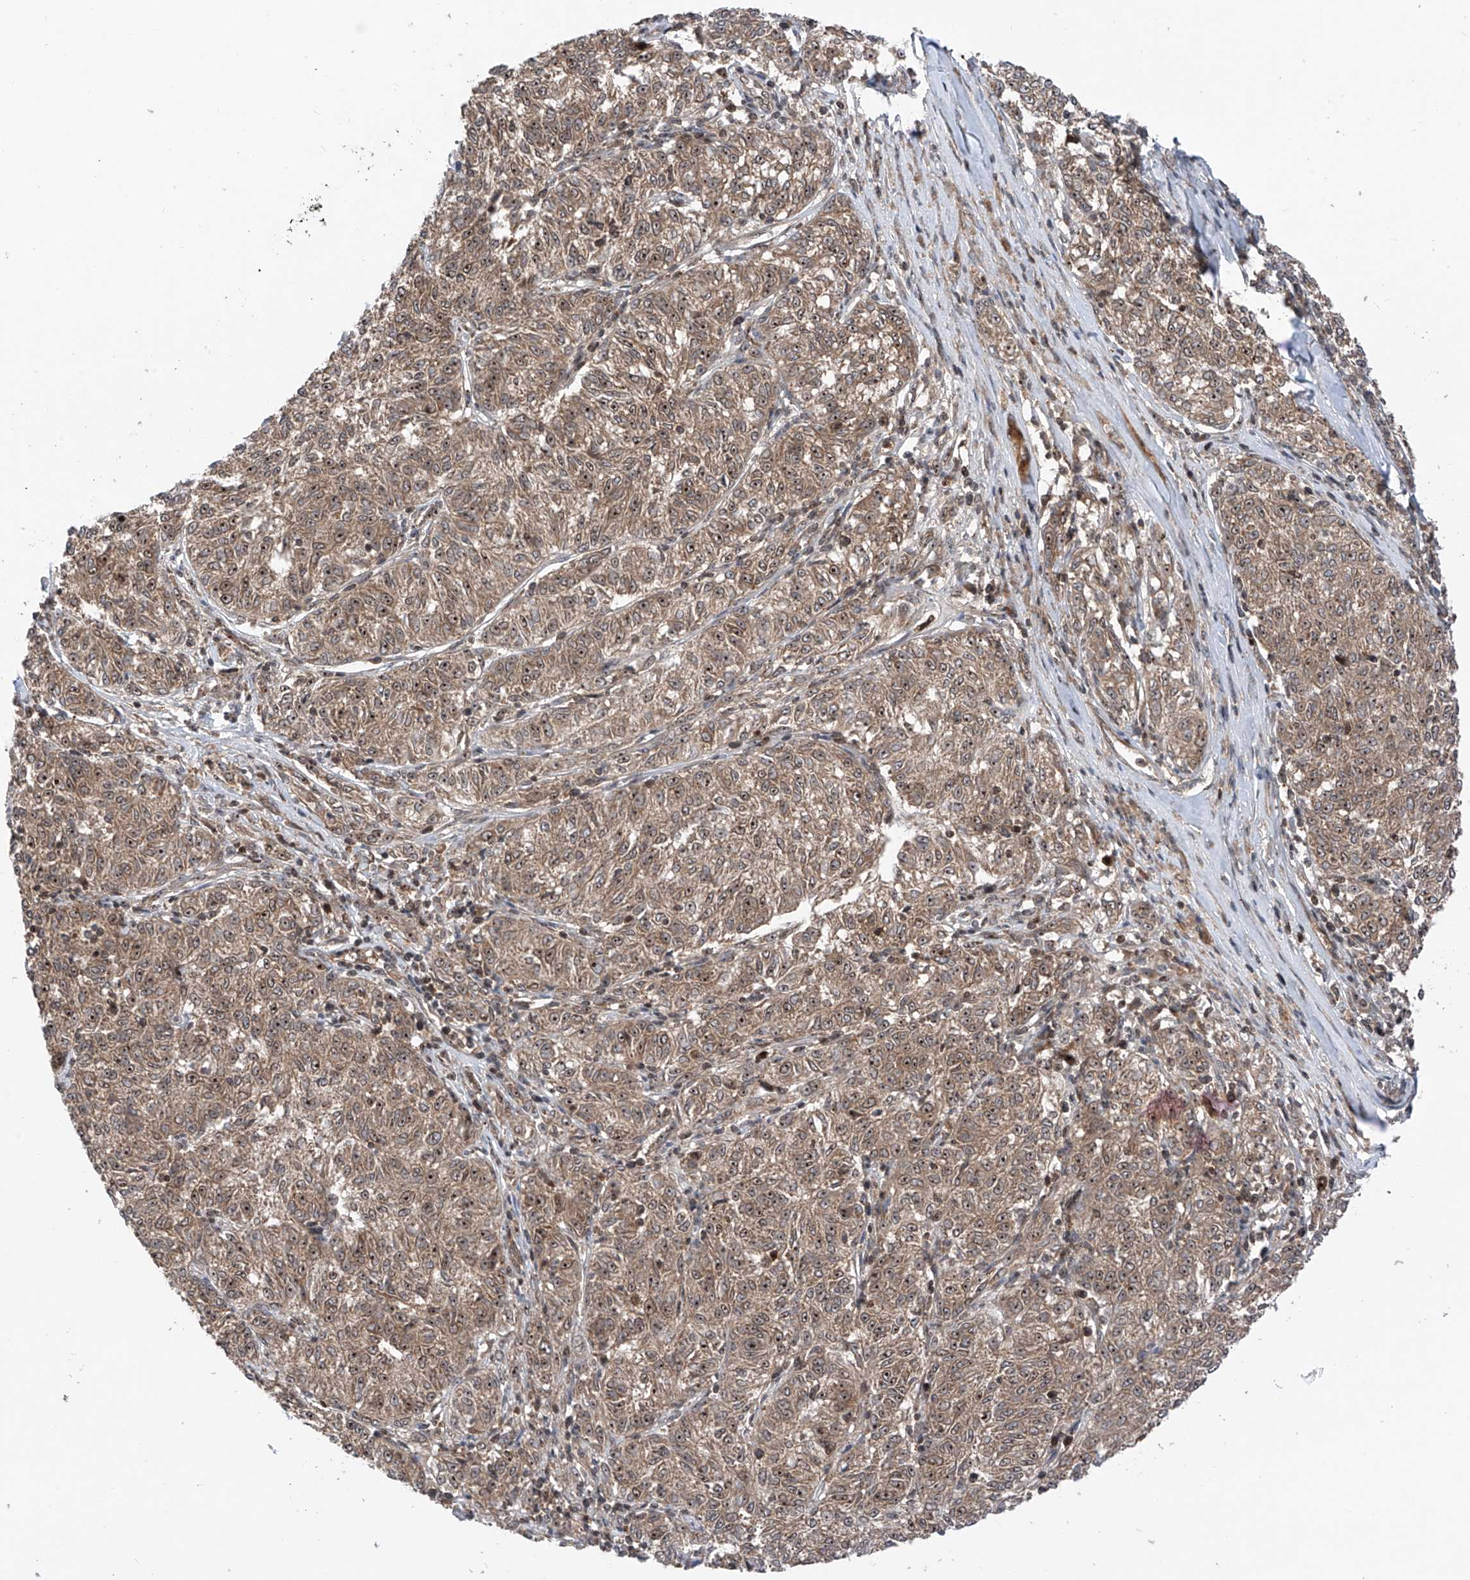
{"staining": {"intensity": "moderate", "quantity": ">75%", "location": "cytoplasmic/membranous,nuclear"}, "tissue": "melanoma", "cell_type": "Tumor cells", "image_type": "cancer", "snomed": [{"axis": "morphology", "description": "Malignant melanoma, NOS"}, {"axis": "topography", "description": "Skin"}], "caption": "A photomicrograph of melanoma stained for a protein shows moderate cytoplasmic/membranous and nuclear brown staining in tumor cells. (DAB (3,3'-diaminobenzidine) IHC, brown staining for protein, blue staining for nuclei).", "gene": "C1orf131", "patient": {"sex": "female", "age": 72}}